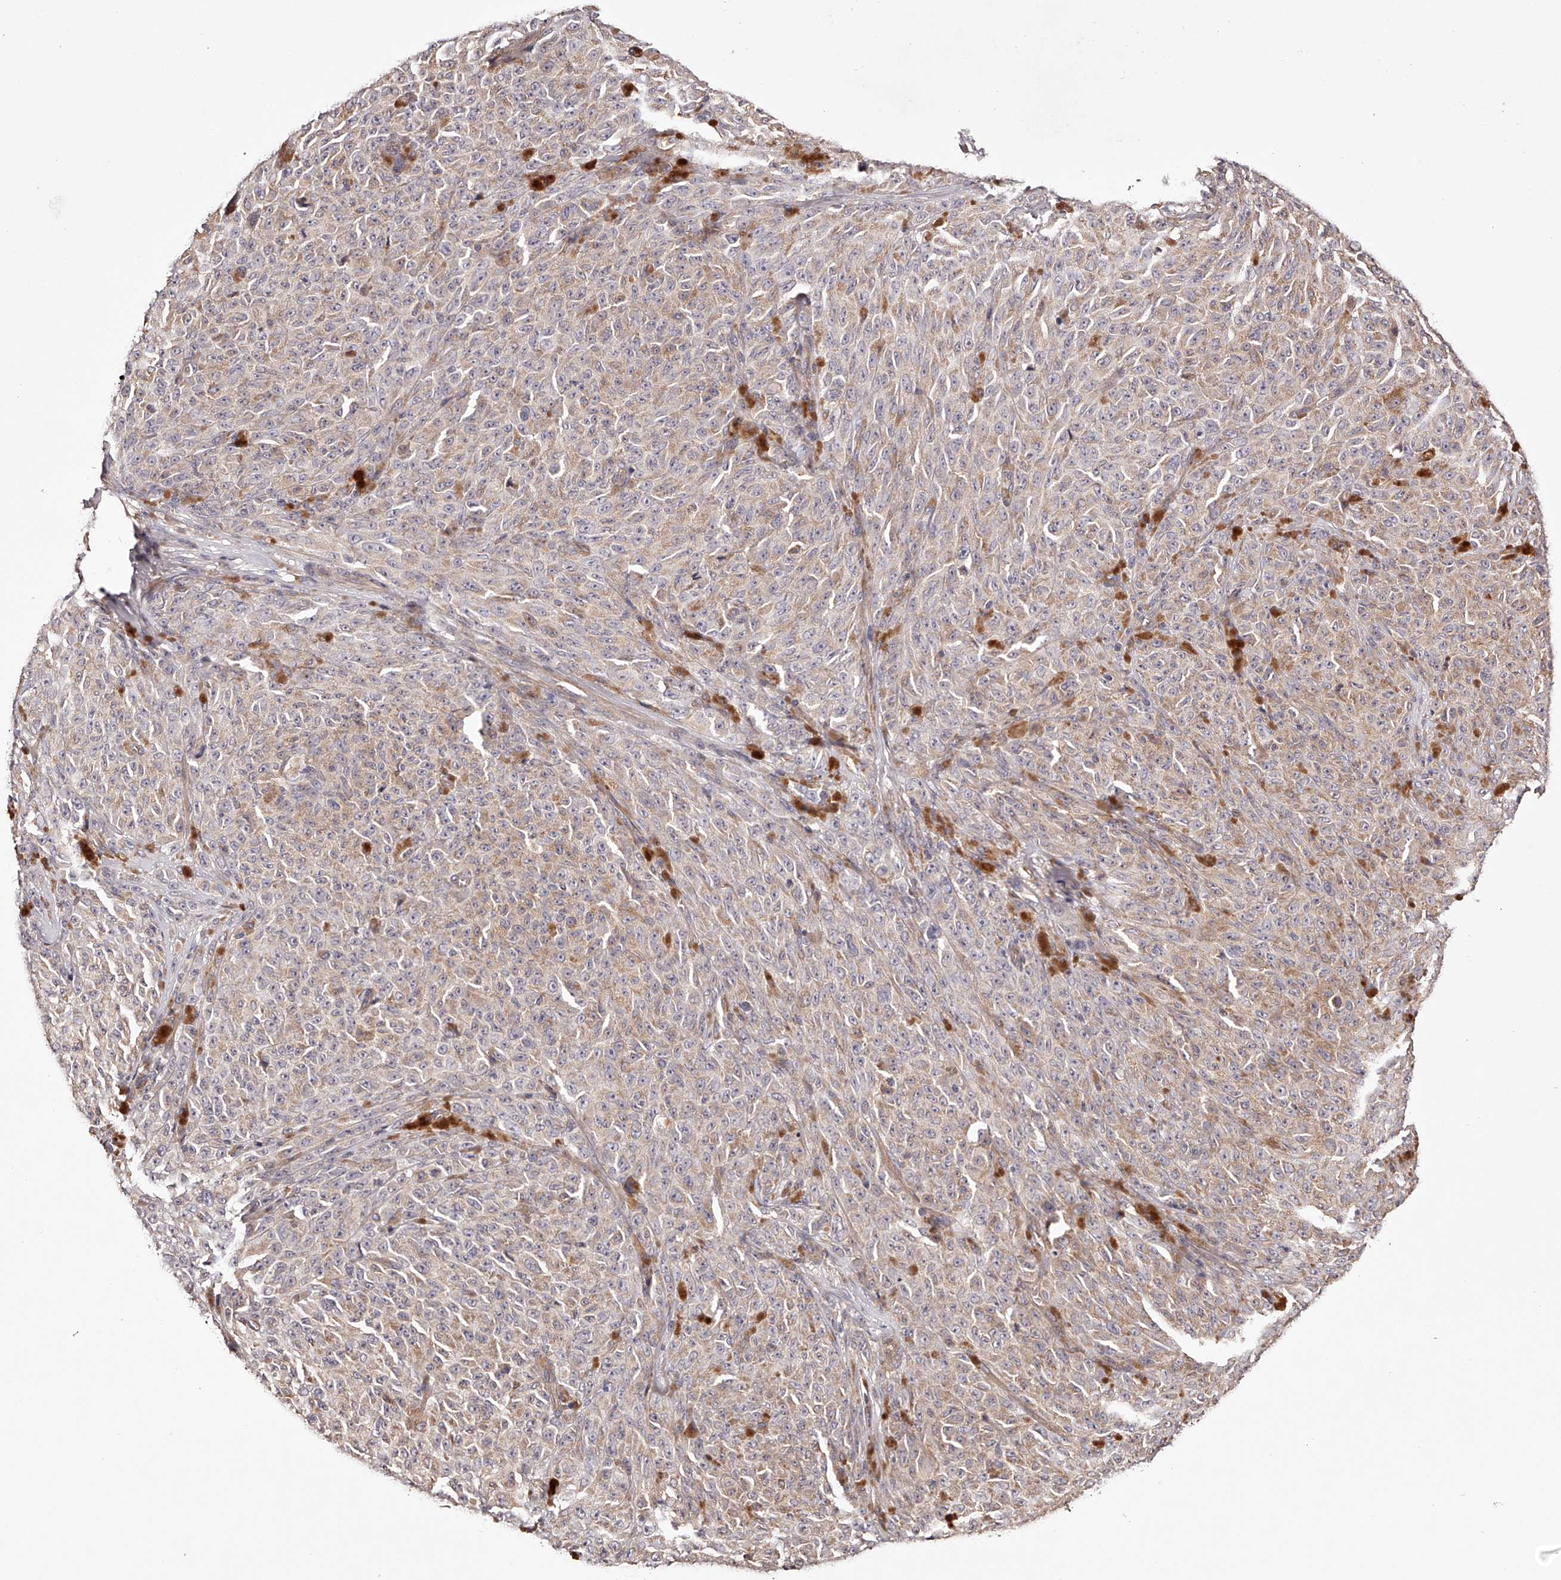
{"staining": {"intensity": "weak", "quantity": ">75%", "location": "cytoplasmic/membranous"}, "tissue": "melanoma", "cell_type": "Tumor cells", "image_type": "cancer", "snomed": [{"axis": "morphology", "description": "Malignant melanoma, NOS"}, {"axis": "topography", "description": "Skin"}], "caption": "Immunohistochemical staining of melanoma exhibits low levels of weak cytoplasmic/membranous staining in about >75% of tumor cells.", "gene": "USP21", "patient": {"sex": "female", "age": 82}}